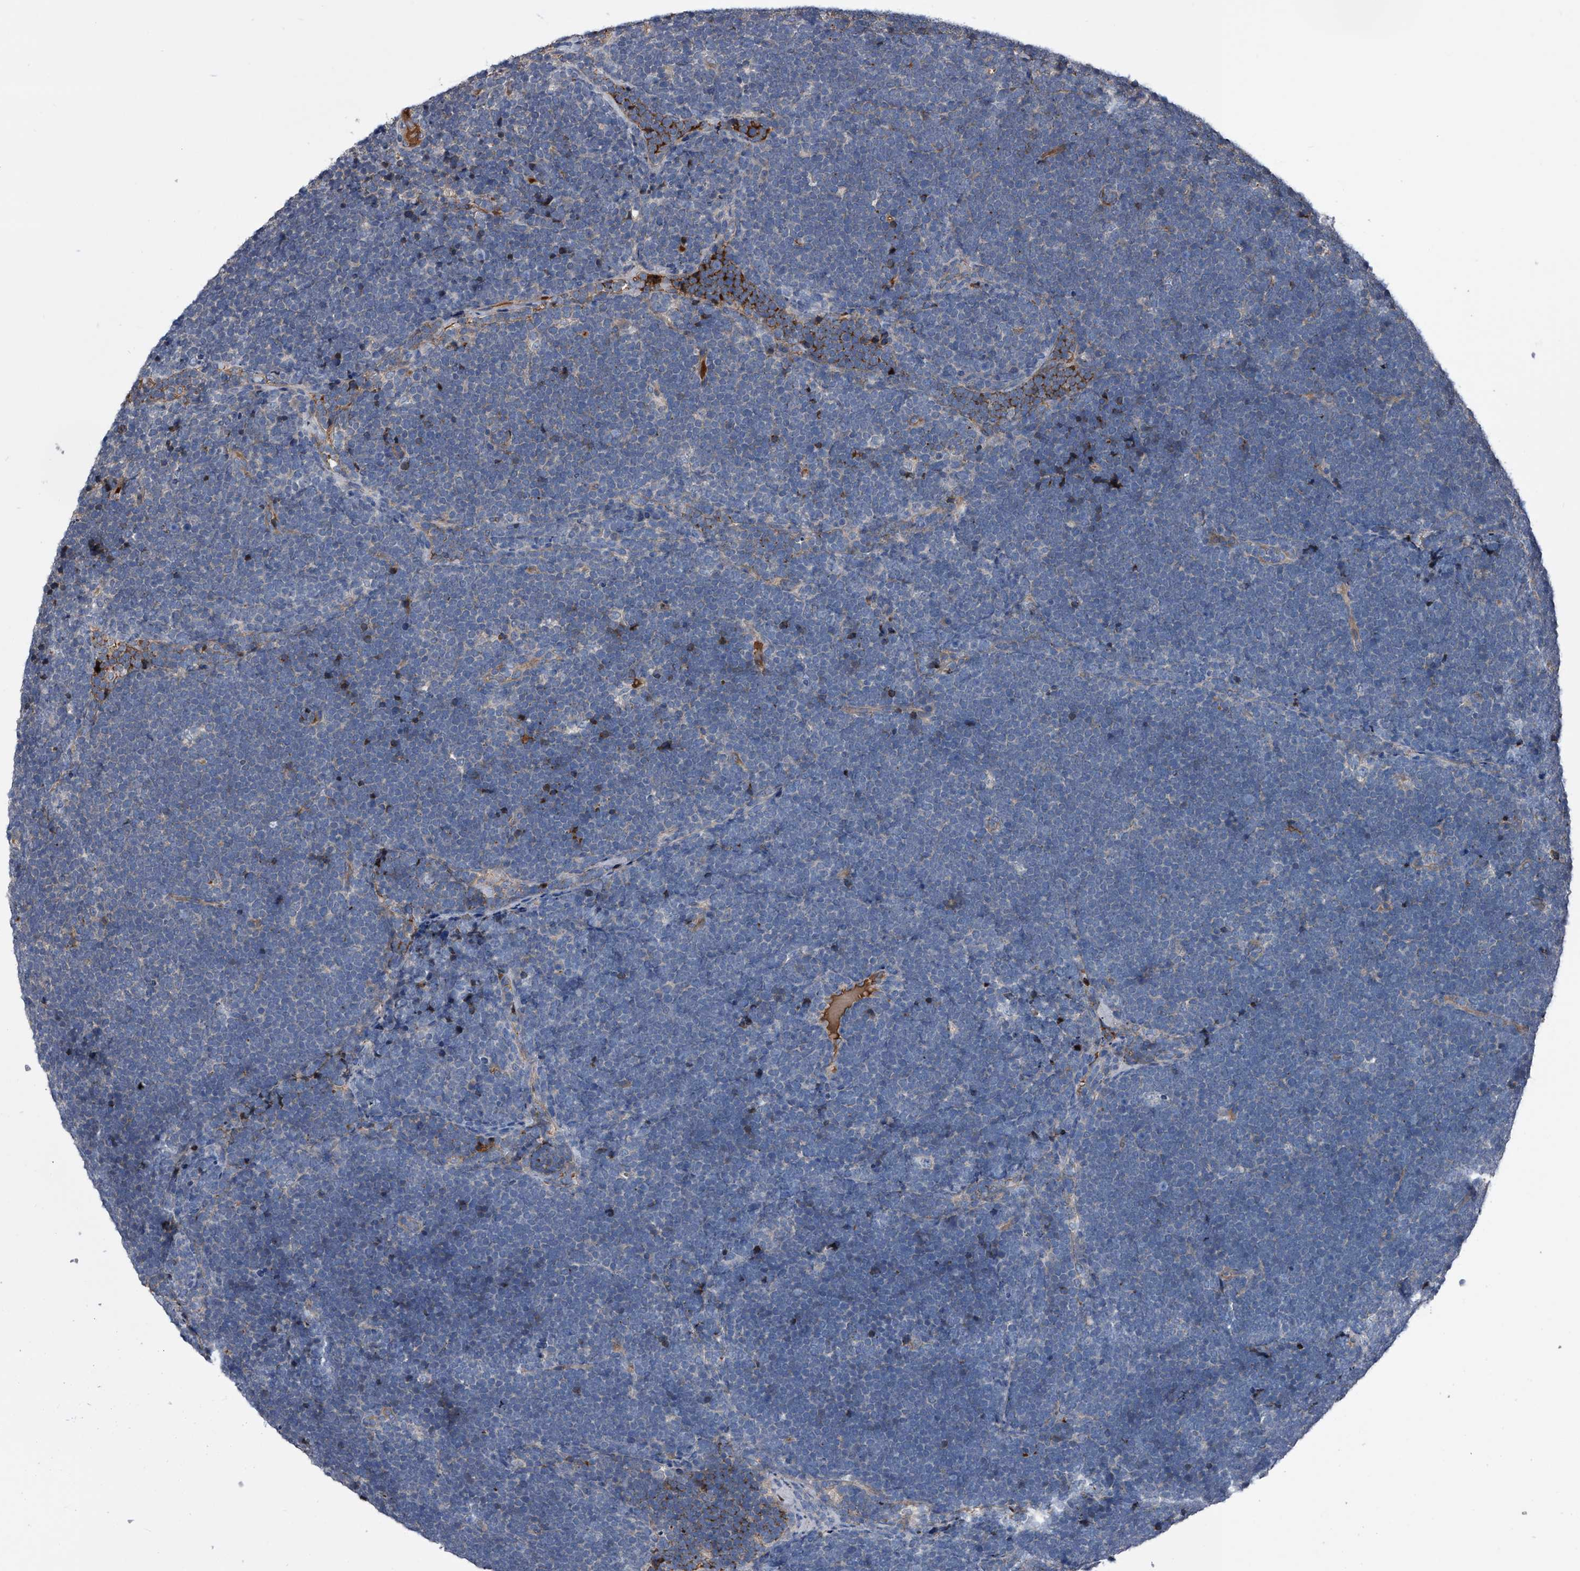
{"staining": {"intensity": "negative", "quantity": "none", "location": "none"}, "tissue": "lymphoma", "cell_type": "Tumor cells", "image_type": "cancer", "snomed": [{"axis": "morphology", "description": "Malignant lymphoma, non-Hodgkin's type, High grade"}, {"axis": "topography", "description": "Lymph node"}], "caption": "Micrograph shows no protein expression in tumor cells of lymphoma tissue.", "gene": "KIF13A", "patient": {"sex": "male", "age": 13}}